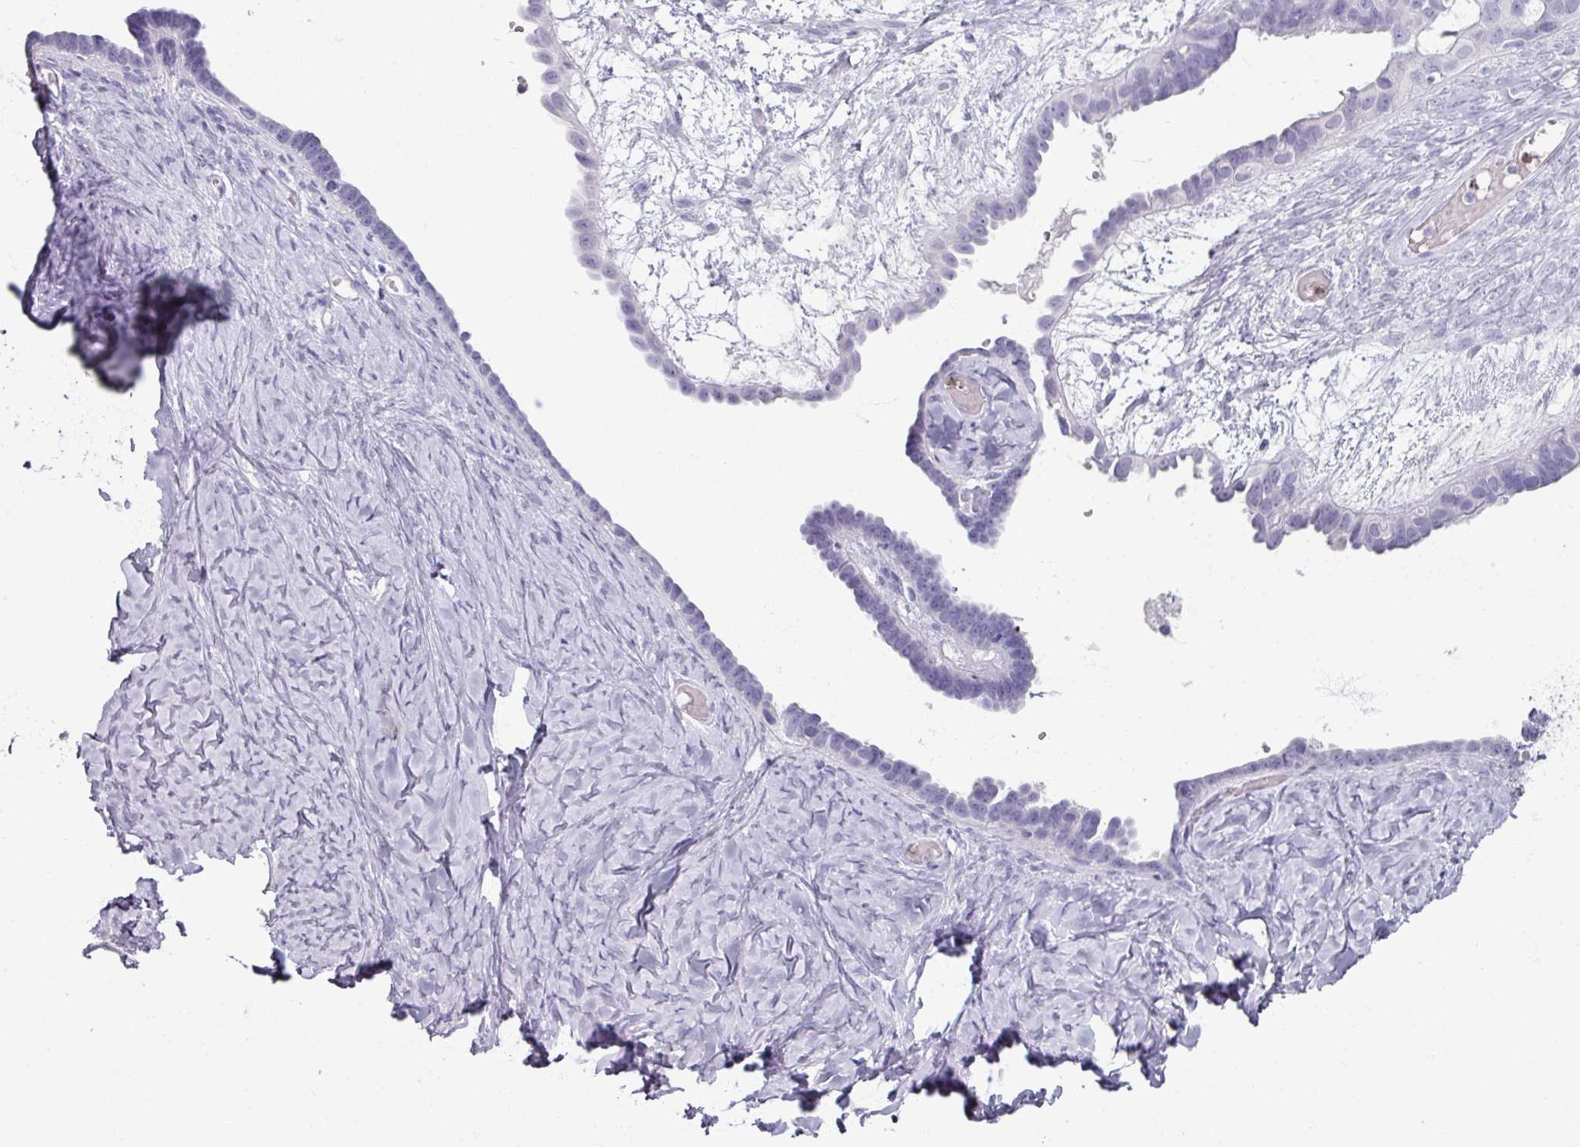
{"staining": {"intensity": "negative", "quantity": "none", "location": "none"}, "tissue": "ovarian cancer", "cell_type": "Tumor cells", "image_type": "cancer", "snomed": [{"axis": "morphology", "description": "Cystadenocarcinoma, serous, NOS"}, {"axis": "topography", "description": "Ovary"}], "caption": "Immunohistochemistry of human ovarian cancer displays no expression in tumor cells.", "gene": "ARG1", "patient": {"sex": "female", "age": 69}}